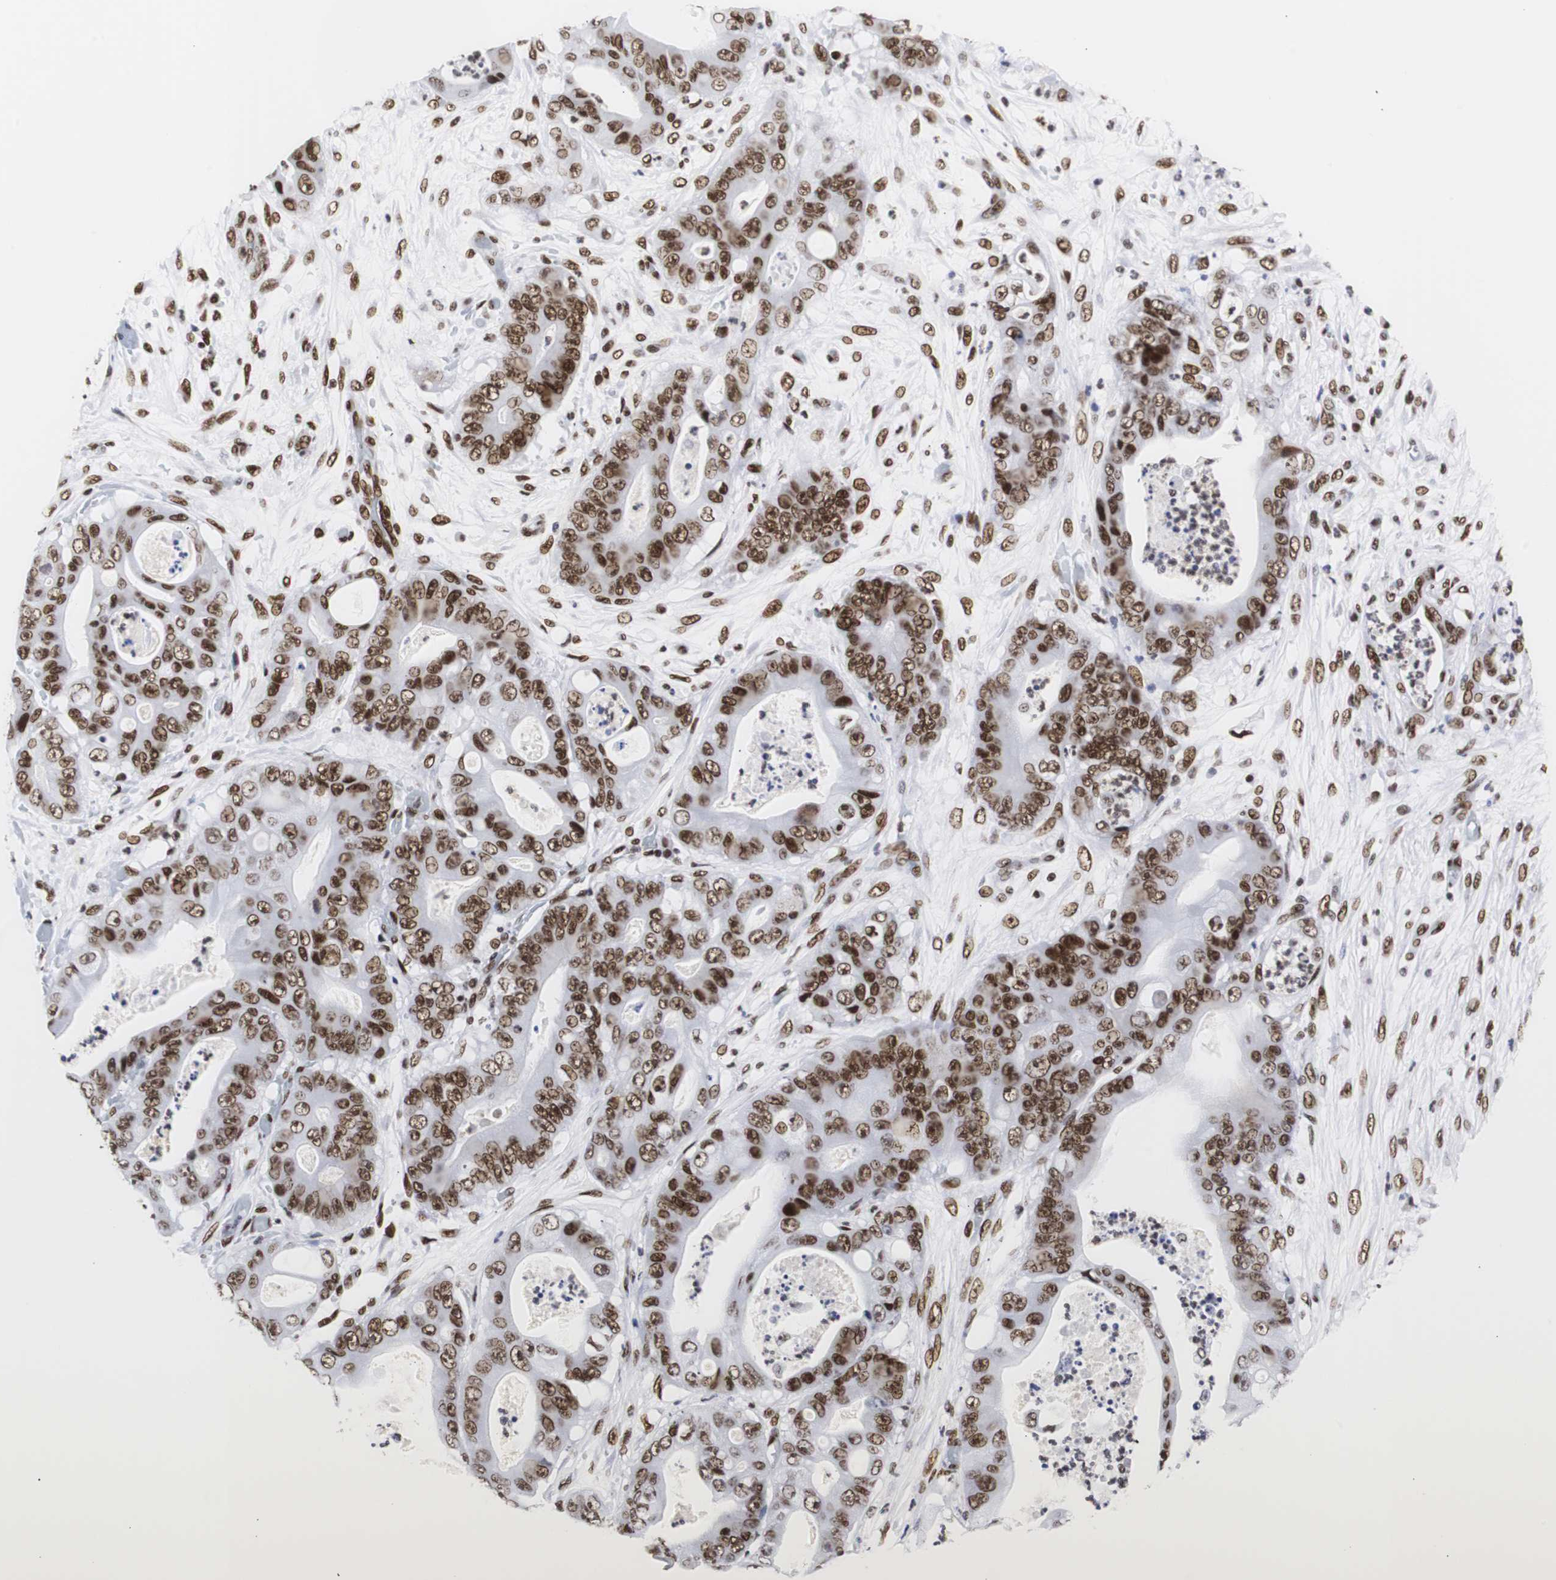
{"staining": {"intensity": "strong", "quantity": ">75%", "location": "nuclear"}, "tissue": "stomach cancer", "cell_type": "Tumor cells", "image_type": "cancer", "snomed": [{"axis": "morphology", "description": "Adenocarcinoma, NOS"}, {"axis": "topography", "description": "Stomach"}], "caption": "Immunohistochemical staining of human stomach cancer (adenocarcinoma) shows high levels of strong nuclear protein expression in approximately >75% of tumor cells. Nuclei are stained in blue.", "gene": "HNRNPH2", "patient": {"sex": "female", "age": 73}}